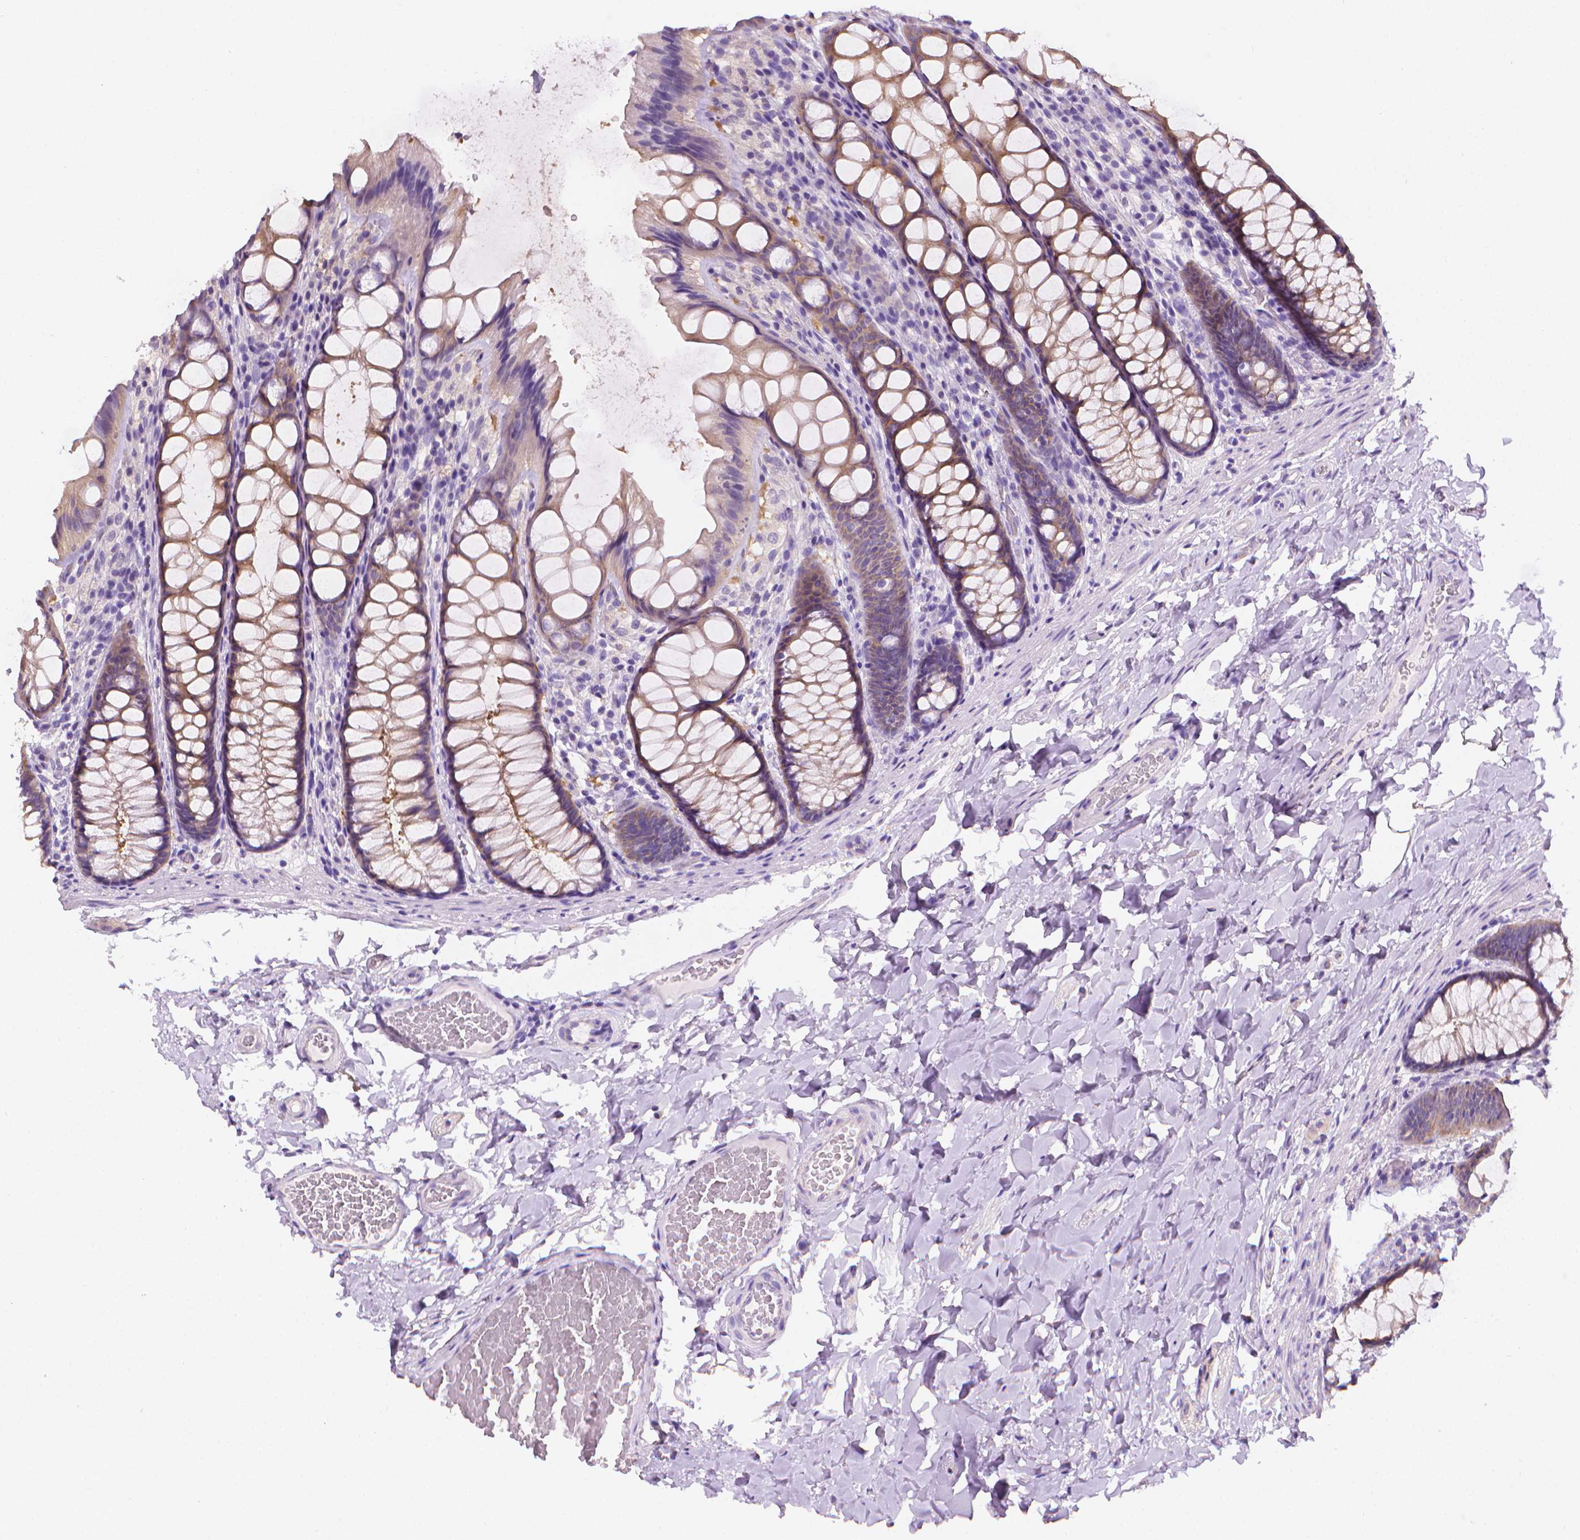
{"staining": {"intensity": "negative", "quantity": "none", "location": "none"}, "tissue": "colon", "cell_type": "Endothelial cells", "image_type": "normal", "snomed": [{"axis": "morphology", "description": "Normal tissue, NOS"}, {"axis": "topography", "description": "Colon"}], "caption": "The photomicrograph shows no significant positivity in endothelial cells of colon.", "gene": "FASN", "patient": {"sex": "male", "age": 47}}